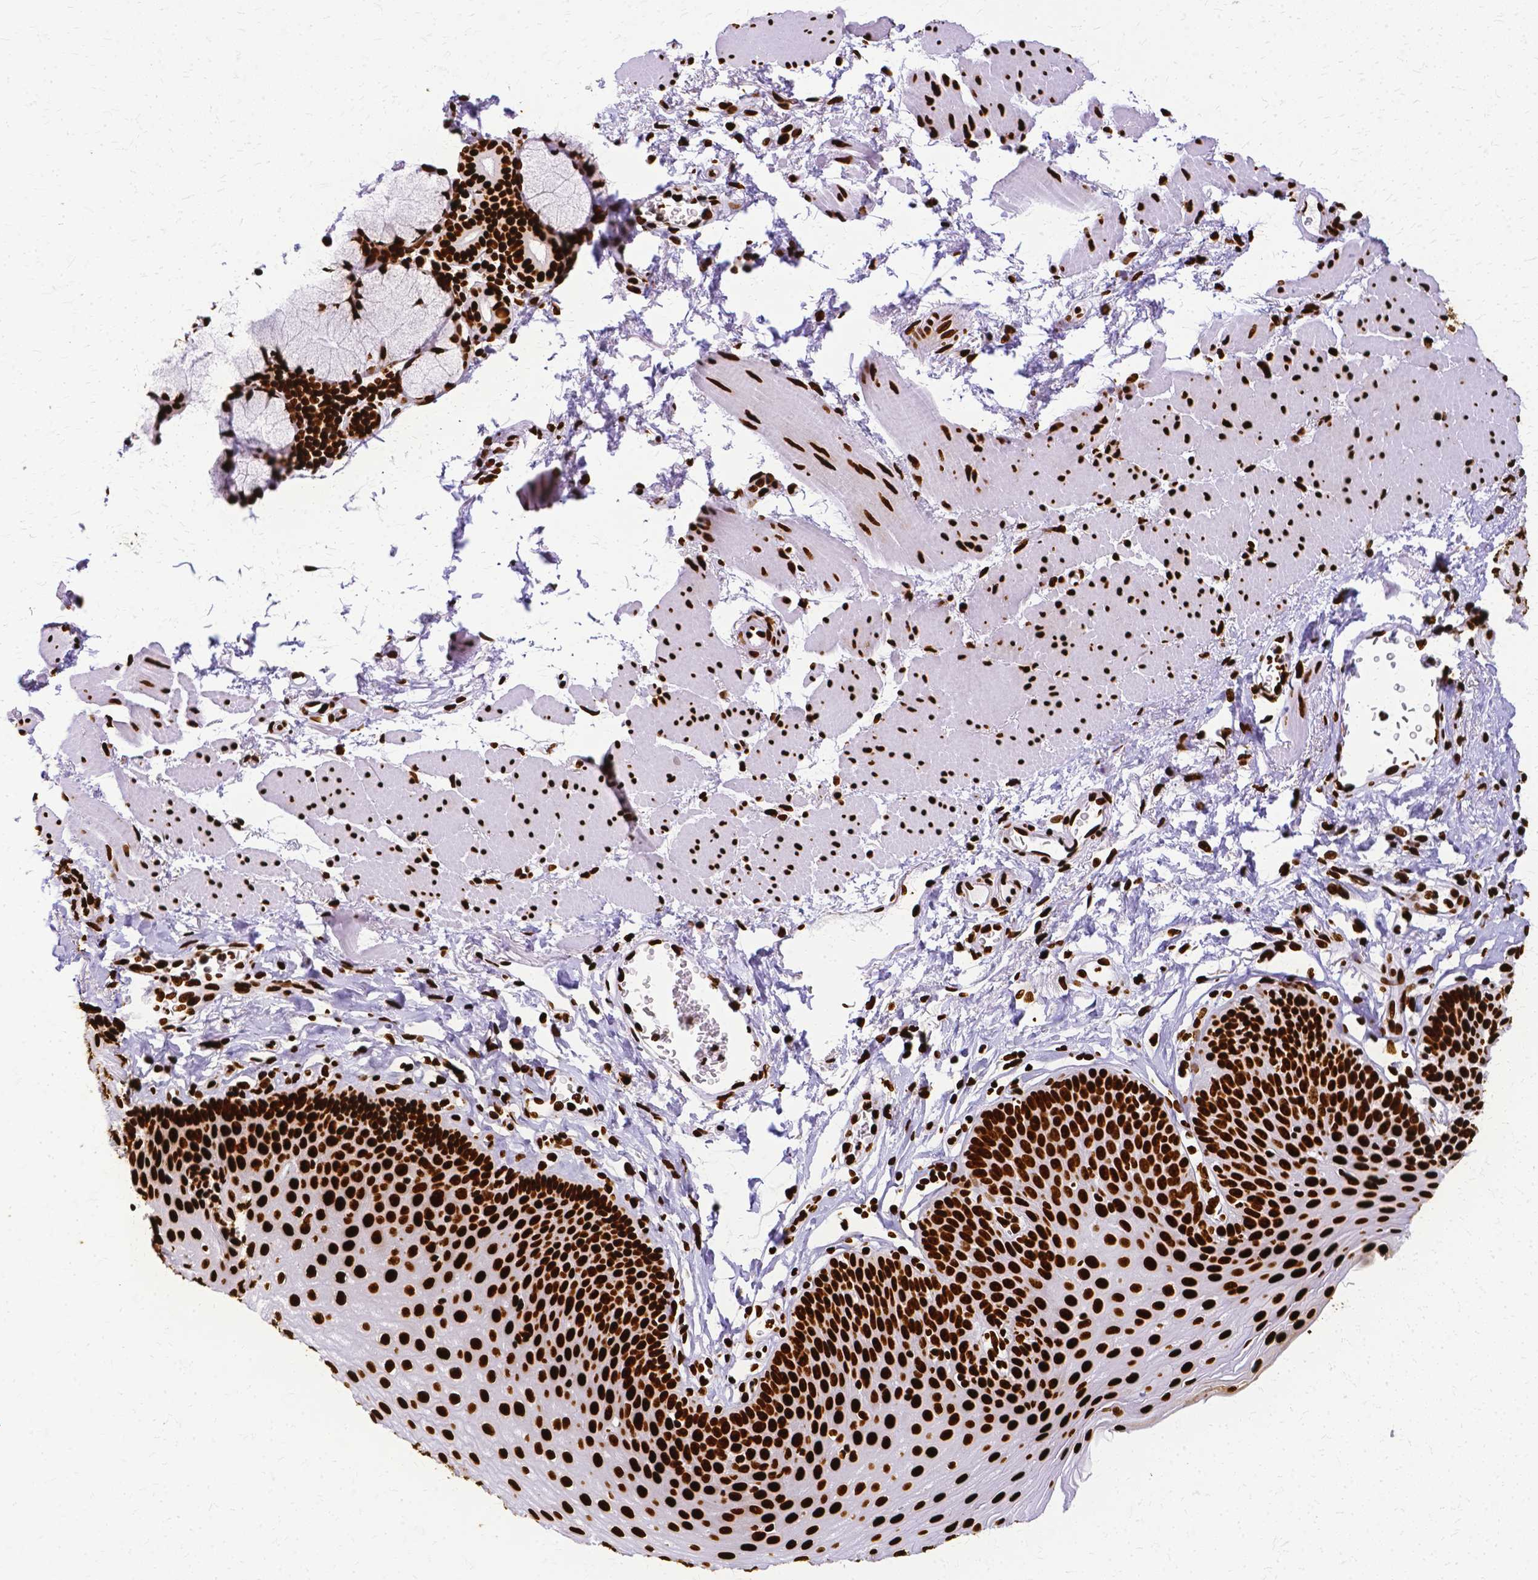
{"staining": {"intensity": "strong", "quantity": ">75%", "location": "nuclear"}, "tissue": "esophagus", "cell_type": "Squamous epithelial cells", "image_type": "normal", "snomed": [{"axis": "morphology", "description": "Normal tissue, NOS"}, {"axis": "topography", "description": "Esophagus"}], "caption": "Esophagus stained with immunohistochemistry (IHC) reveals strong nuclear staining in approximately >75% of squamous epithelial cells.", "gene": "SFPQ", "patient": {"sex": "female", "age": 81}}